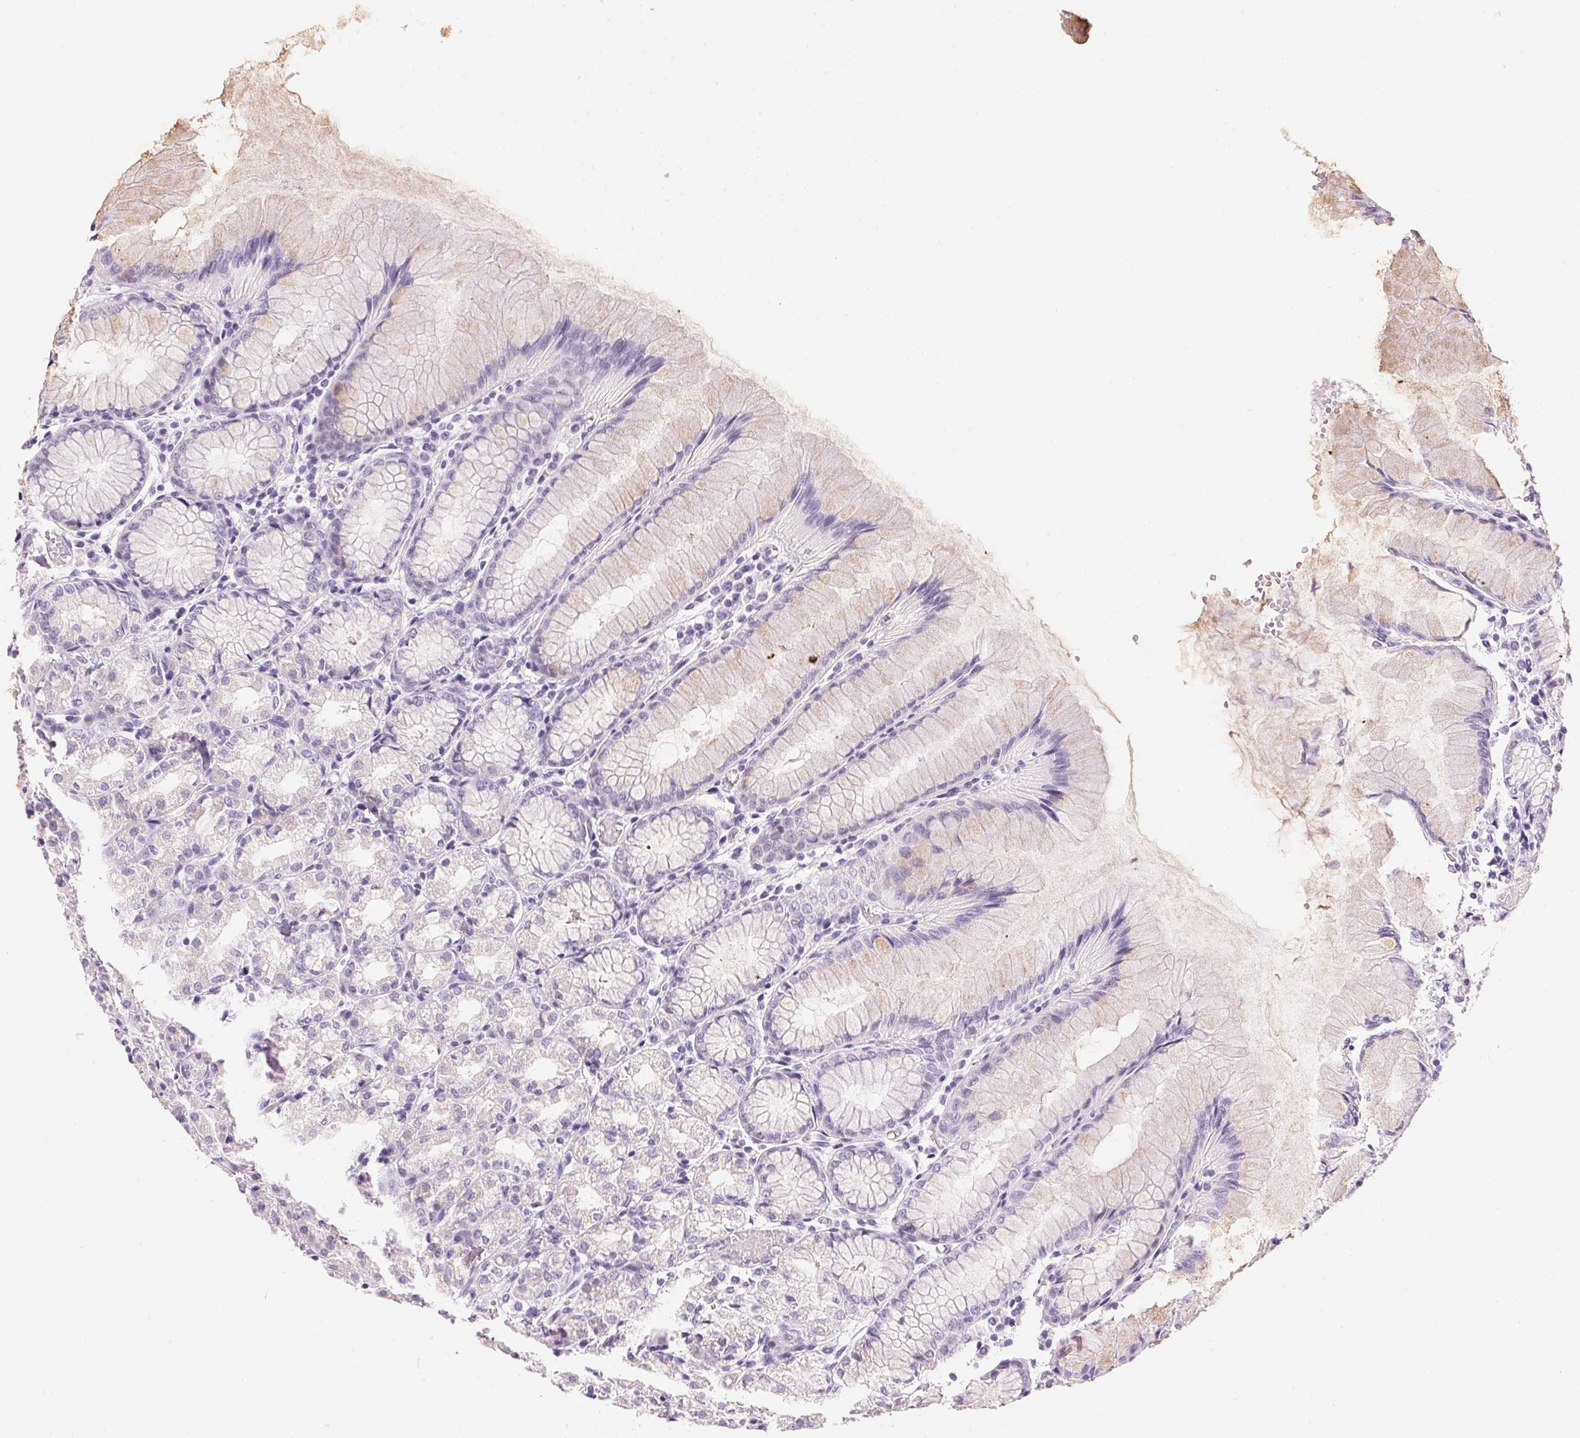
{"staining": {"intensity": "negative", "quantity": "none", "location": "none"}, "tissue": "stomach", "cell_type": "Glandular cells", "image_type": "normal", "snomed": [{"axis": "morphology", "description": "Normal tissue, NOS"}, {"axis": "topography", "description": "Stomach"}], "caption": "DAB (3,3'-diaminobenzidine) immunohistochemical staining of benign stomach demonstrates no significant staining in glandular cells.", "gene": "IGFBP1", "patient": {"sex": "female", "age": 57}}